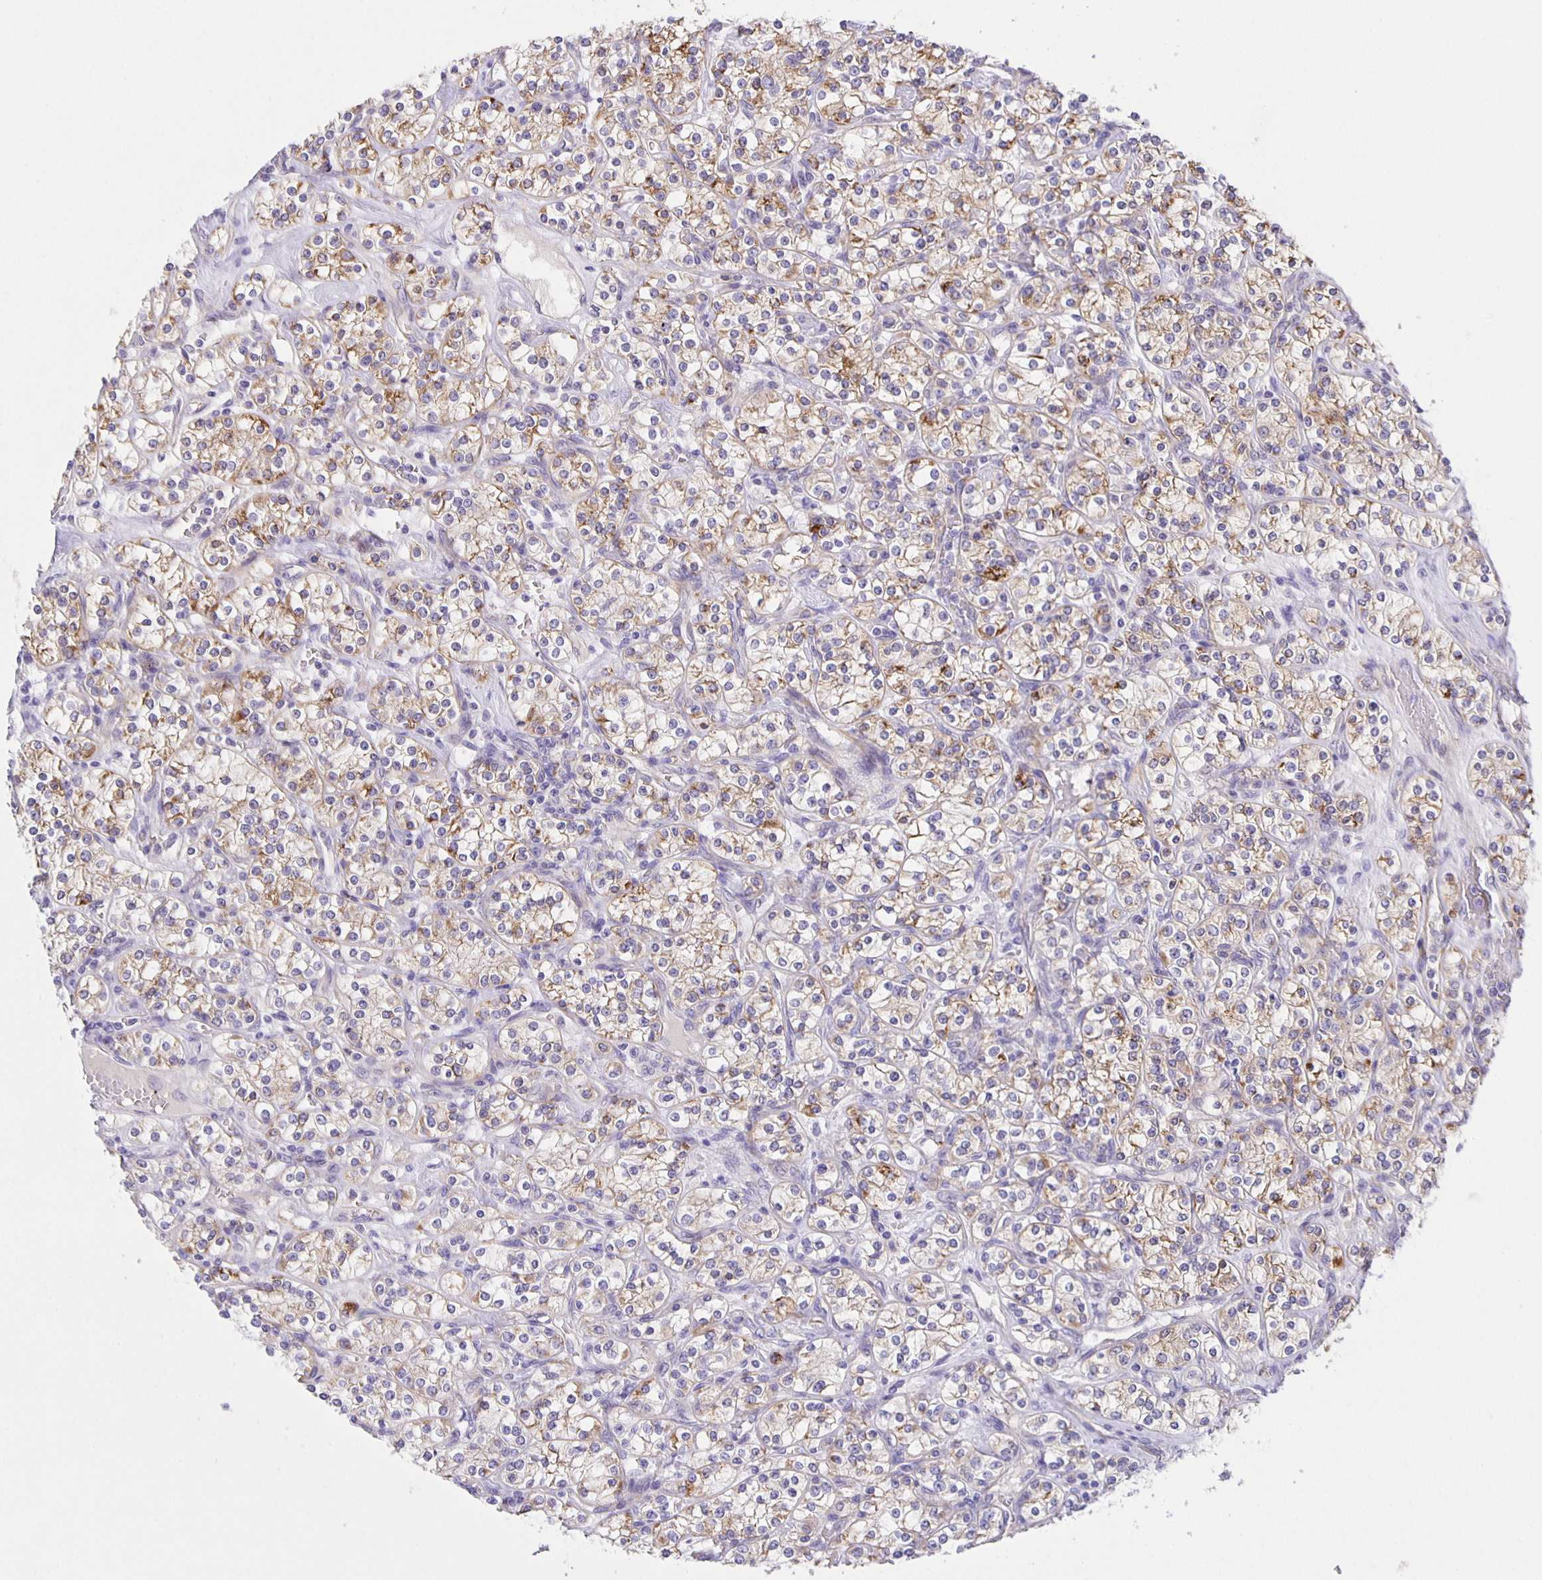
{"staining": {"intensity": "moderate", "quantity": "25%-75%", "location": "cytoplasmic/membranous"}, "tissue": "renal cancer", "cell_type": "Tumor cells", "image_type": "cancer", "snomed": [{"axis": "morphology", "description": "Adenocarcinoma, NOS"}, {"axis": "topography", "description": "Kidney"}], "caption": "Immunohistochemistry (IHC) image of neoplastic tissue: adenocarcinoma (renal) stained using IHC displays medium levels of moderate protein expression localized specifically in the cytoplasmic/membranous of tumor cells, appearing as a cytoplasmic/membranous brown color.", "gene": "JMJD4", "patient": {"sex": "male", "age": 77}}